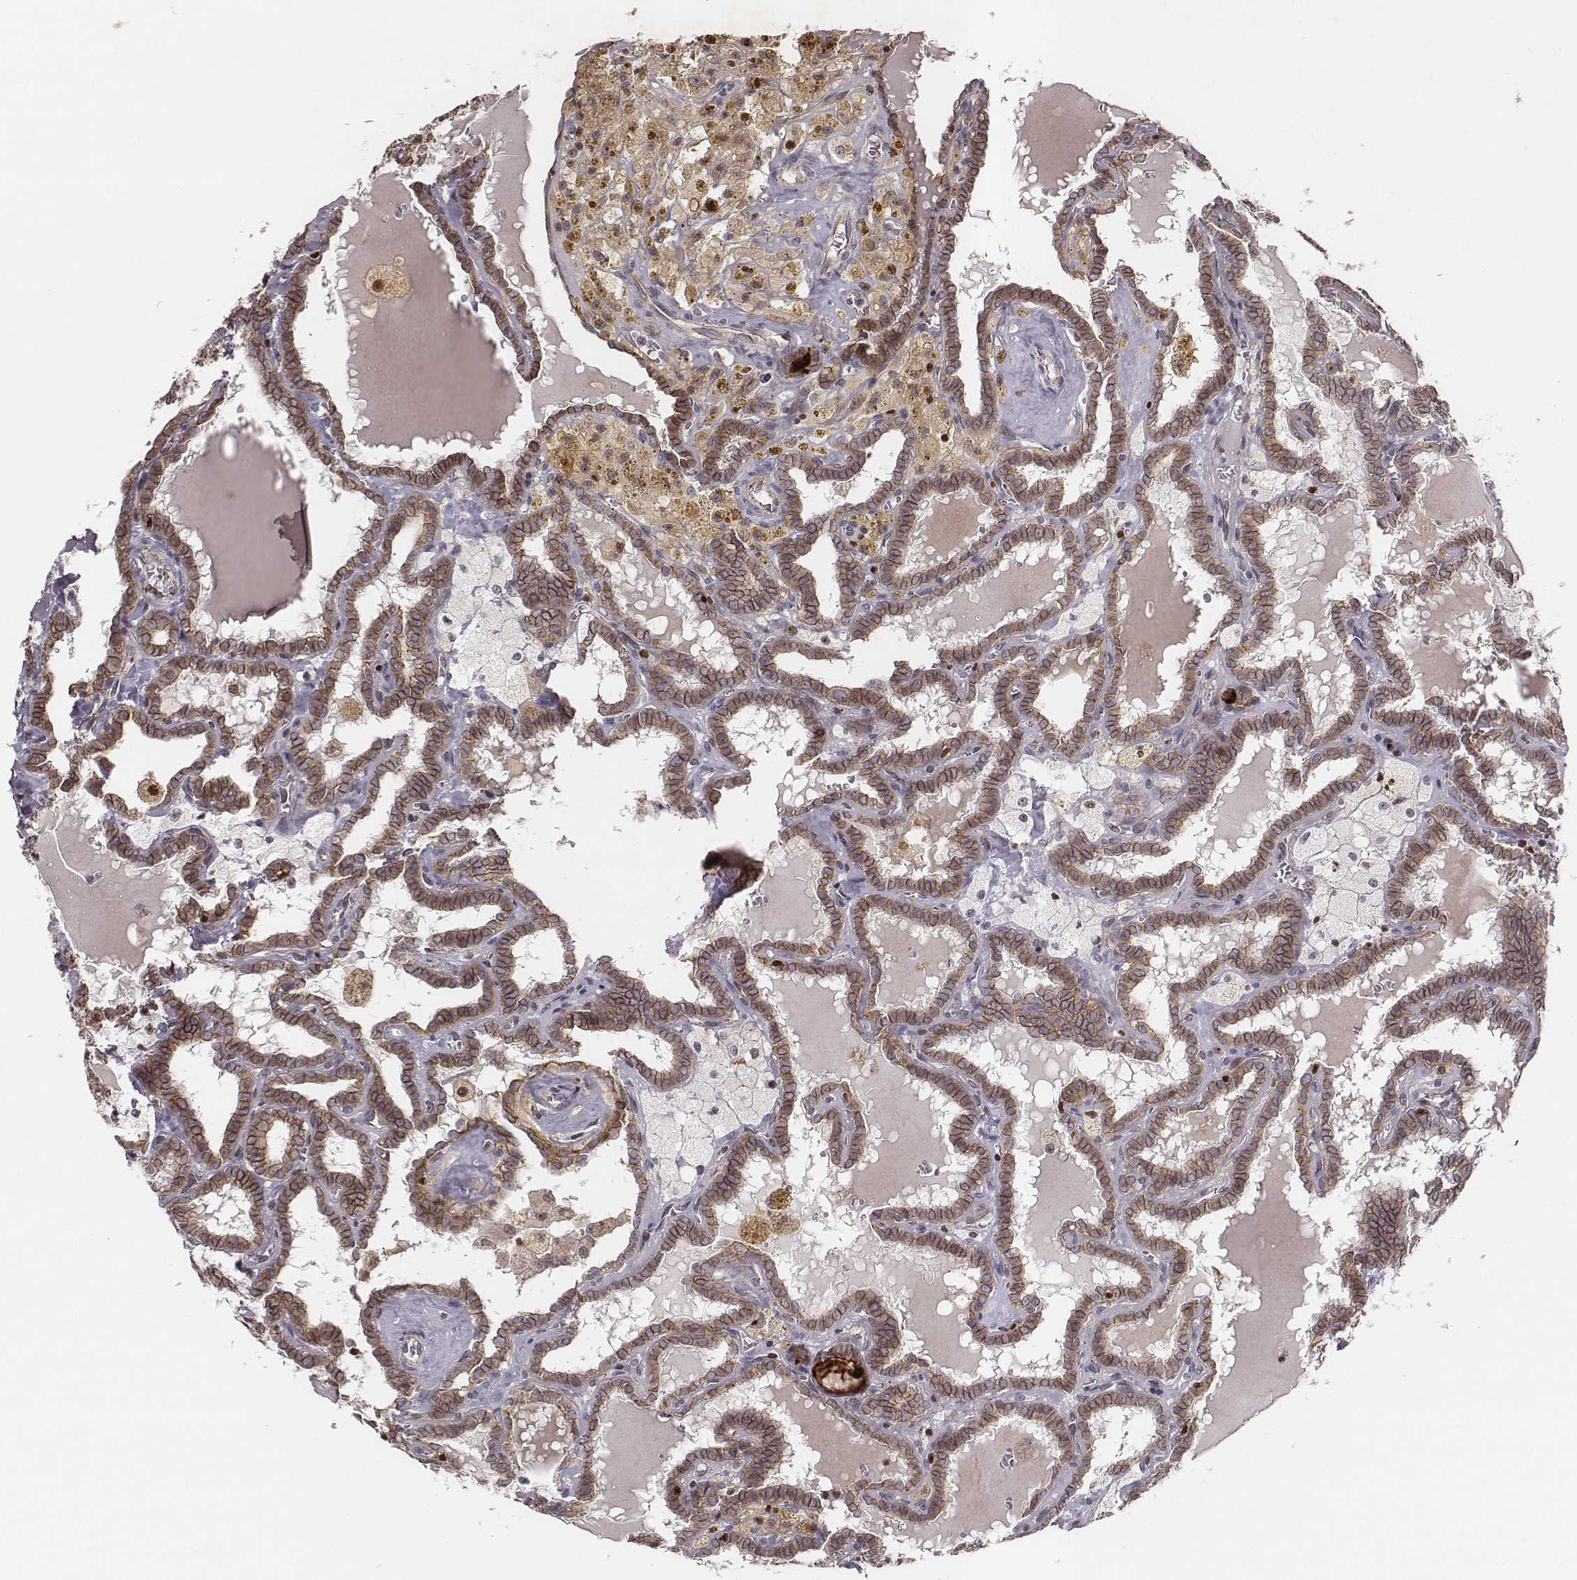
{"staining": {"intensity": "moderate", "quantity": ">75%", "location": "cytoplasmic/membranous"}, "tissue": "thyroid cancer", "cell_type": "Tumor cells", "image_type": "cancer", "snomed": [{"axis": "morphology", "description": "Papillary adenocarcinoma, NOS"}, {"axis": "topography", "description": "Thyroid gland"}], "caption": "Immunohistochemical staining of thyroid cancer exhibits moderate cytoplasmic/membranous protein staining in approximately >75% of tumor cells.", "gene": "WDR59", "patient": {"sex": "female", "age": 39}}